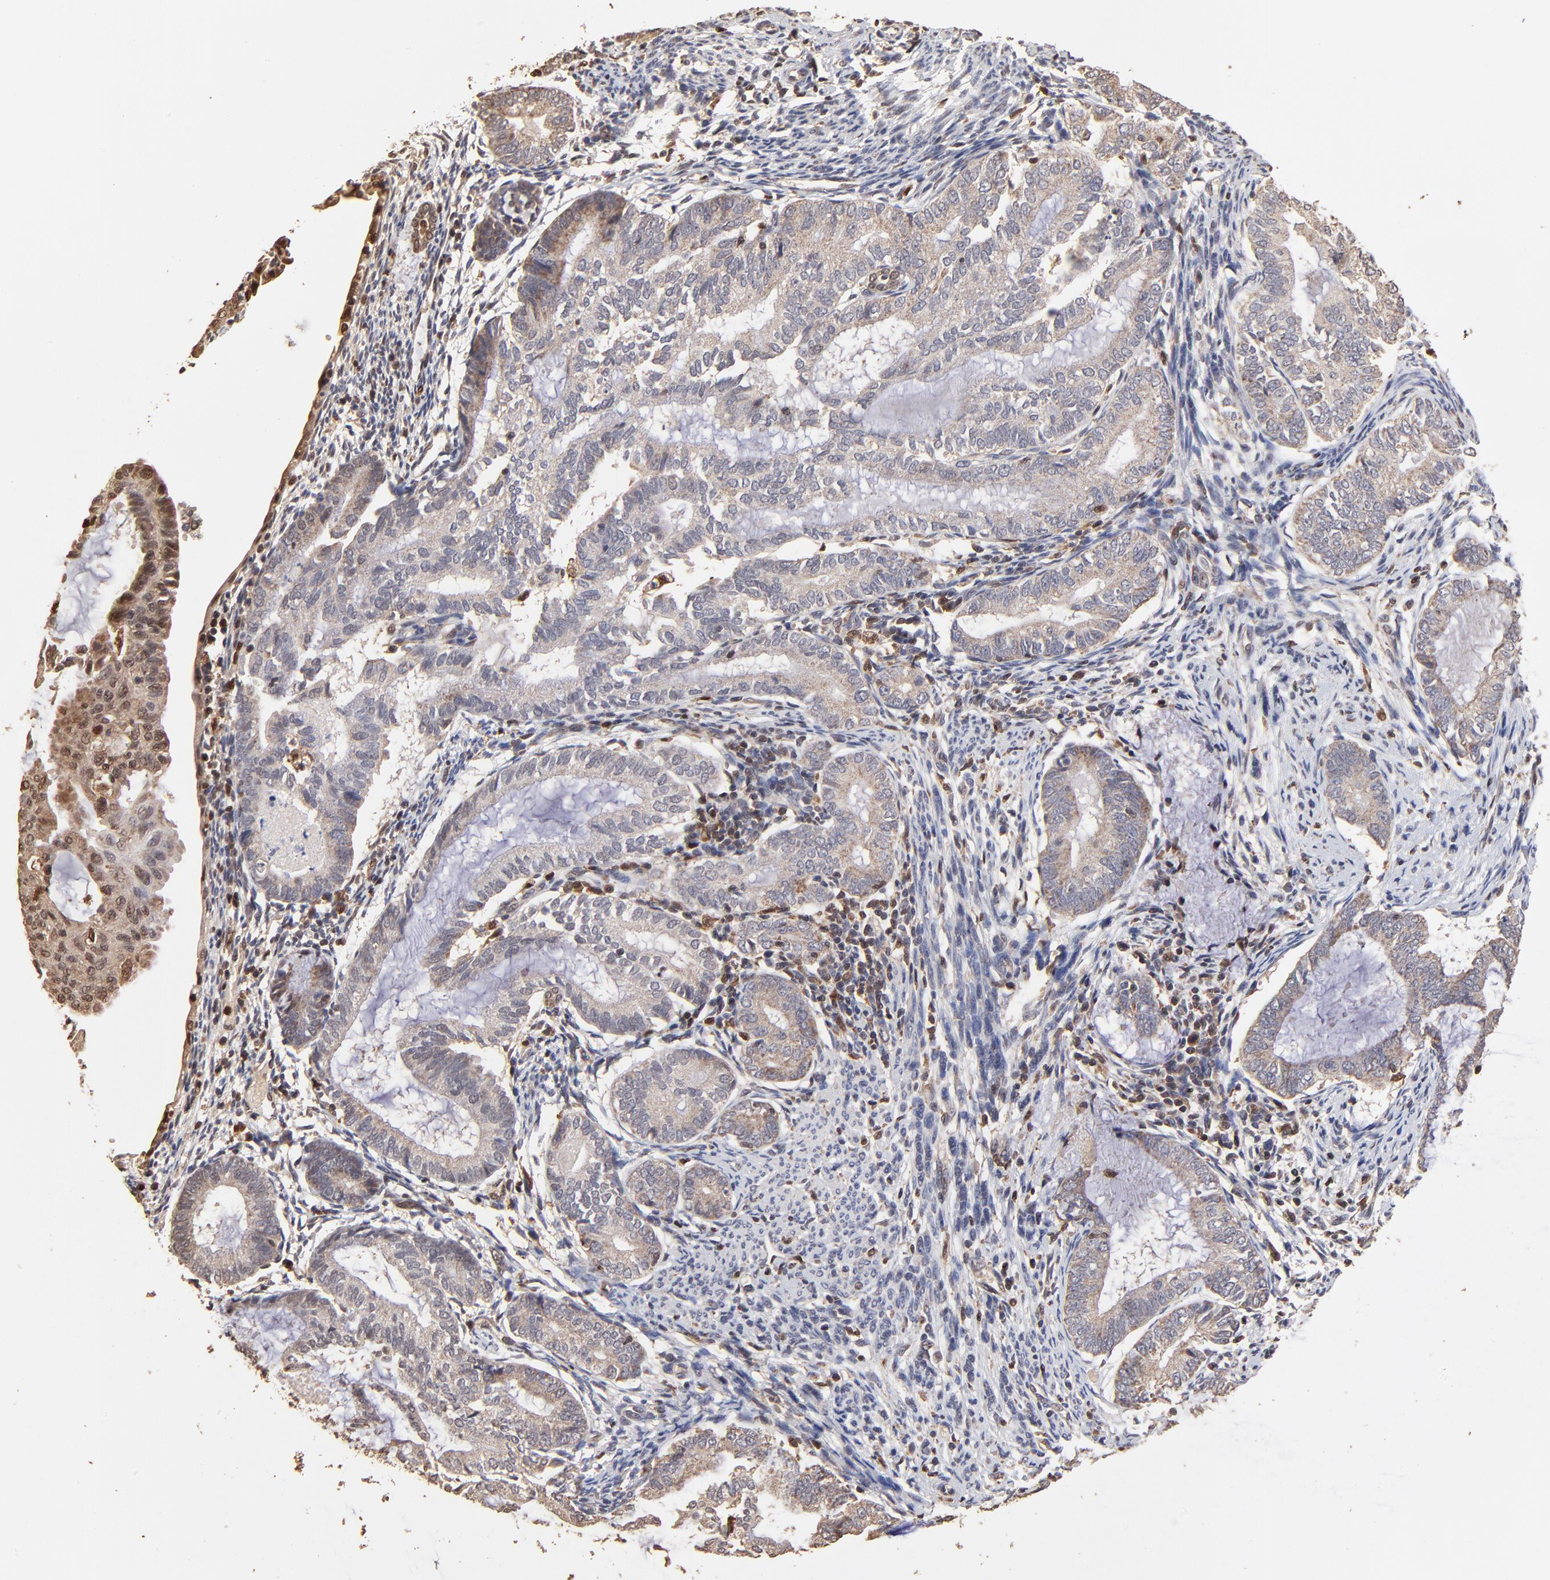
{"staining": {"intensity": "weak", "quantity": ">75%", "location": "cytoplasmic/membranous"}, "tissue": "endometrial cancer", "cell_type": "Tumor cells", "image_type": "cancer", "snomed": [{"axis": "morphology", "description": "Adenocarcinoma, NOS"}, {"axis": "topography", "description": "Endometrium"}], "caption": "Protein analysis of adenocarcinoma (endometrial) tissue reveals weak cytoplasmic/membranous staining in approximately >75% of tumor cells.", "gene": "CASP1", "patient": {"sex": "female", "age": 63}}